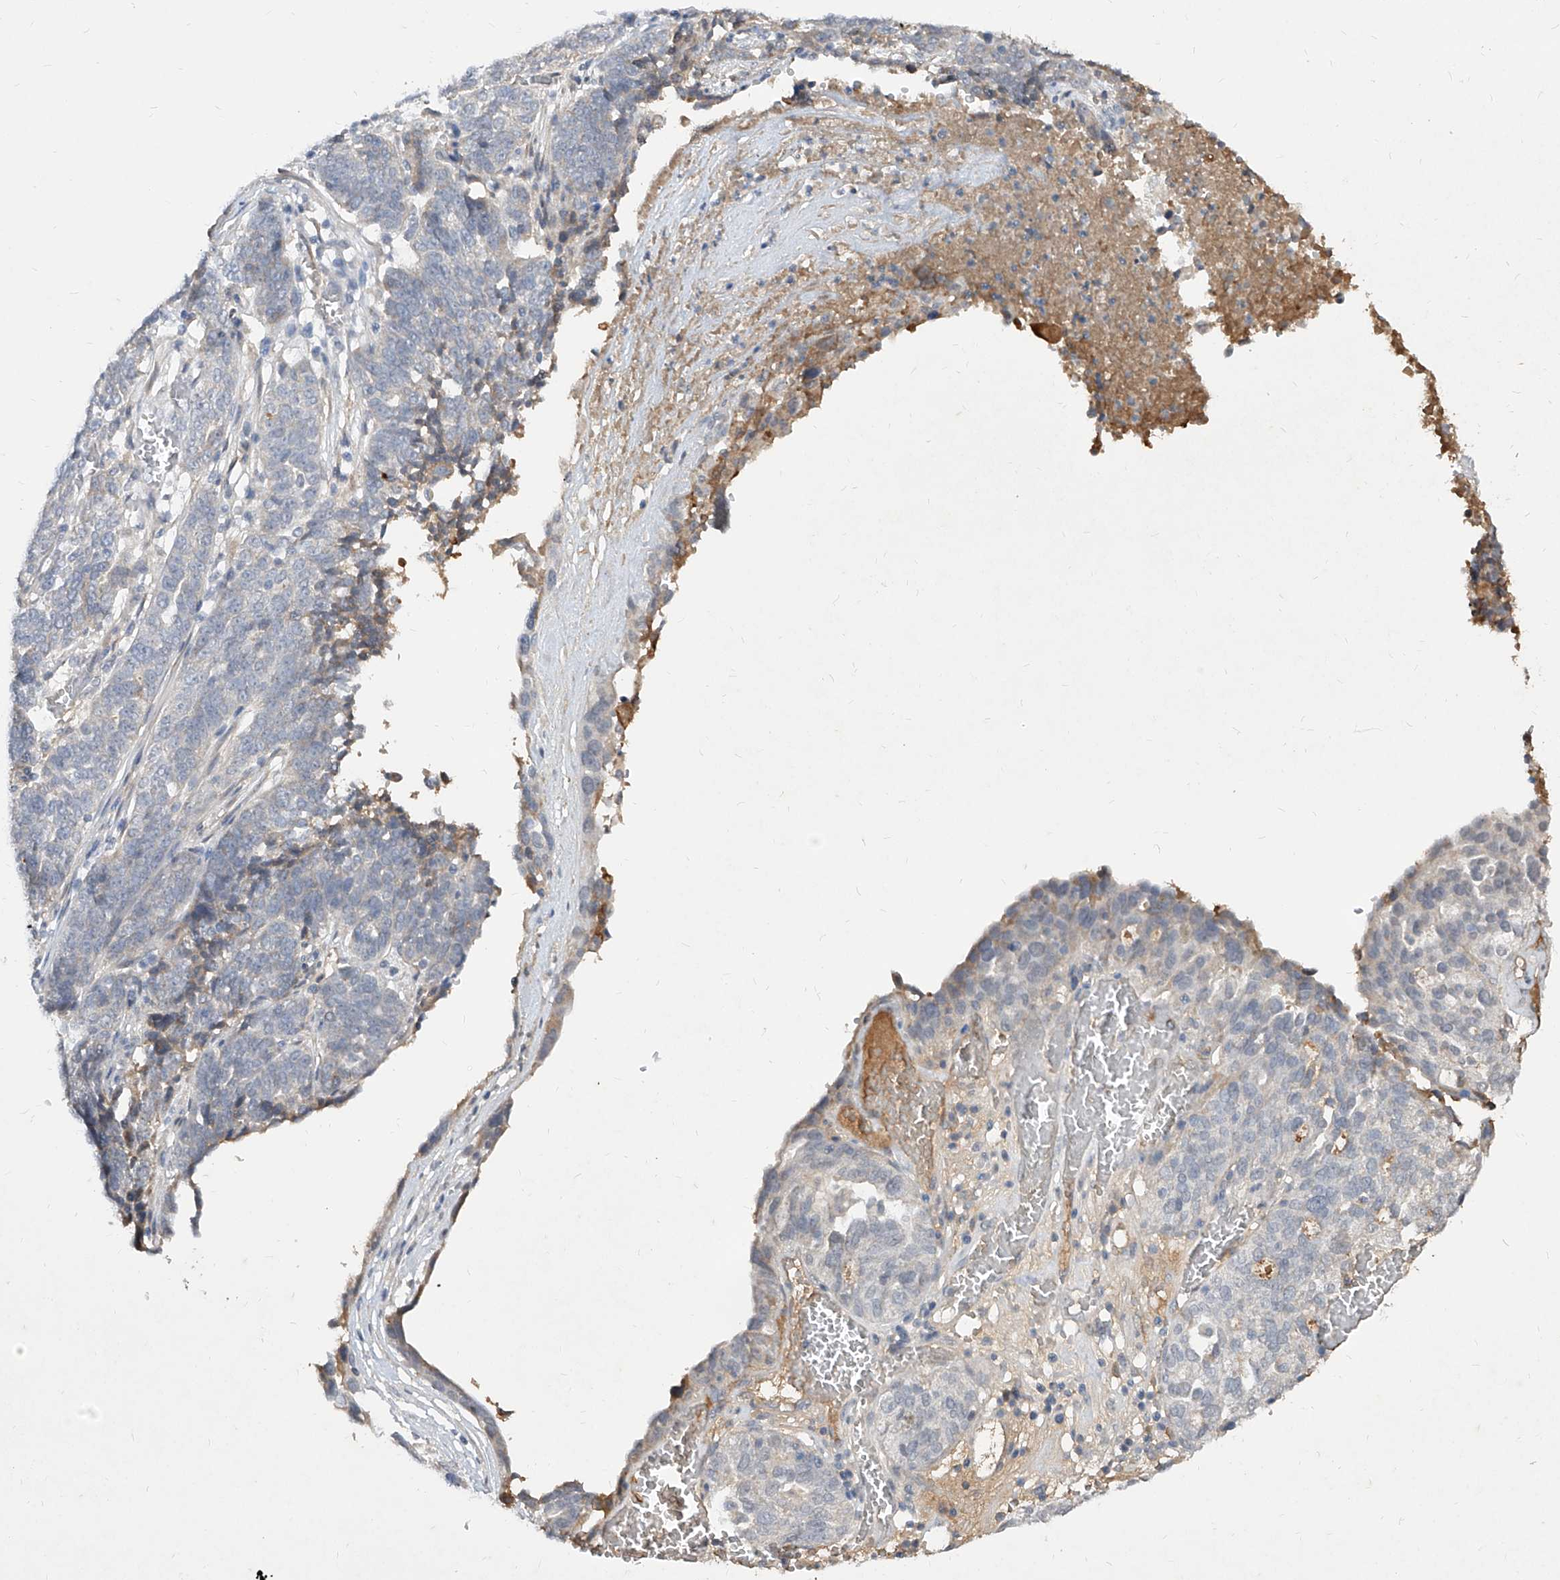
{"staining": {"intensity": "moderate", "quantity": "<25%", "location": "cytoplasmic/membranous"}, "tissue": "ovarian cancer", "cell_type": "Tumor cells", "image_type": "cancer", "snomed": [{"axis": "morphology", "description": "Cystadenocarcinoma, serous, NOS"}, {"axis": "topography", "description": "Ovary"}], "caption": "Immunohistochemistry (IHC) (DAB) staining of ovarian cancer shows moderate cytoplasmic/membranous protein staining in about <25% of tumor cells. Ihc stains the protein of interest in brown and the nuclei are stained blue.", "gene": "C4A", "patient": {"sex": "female", "age": 59}}